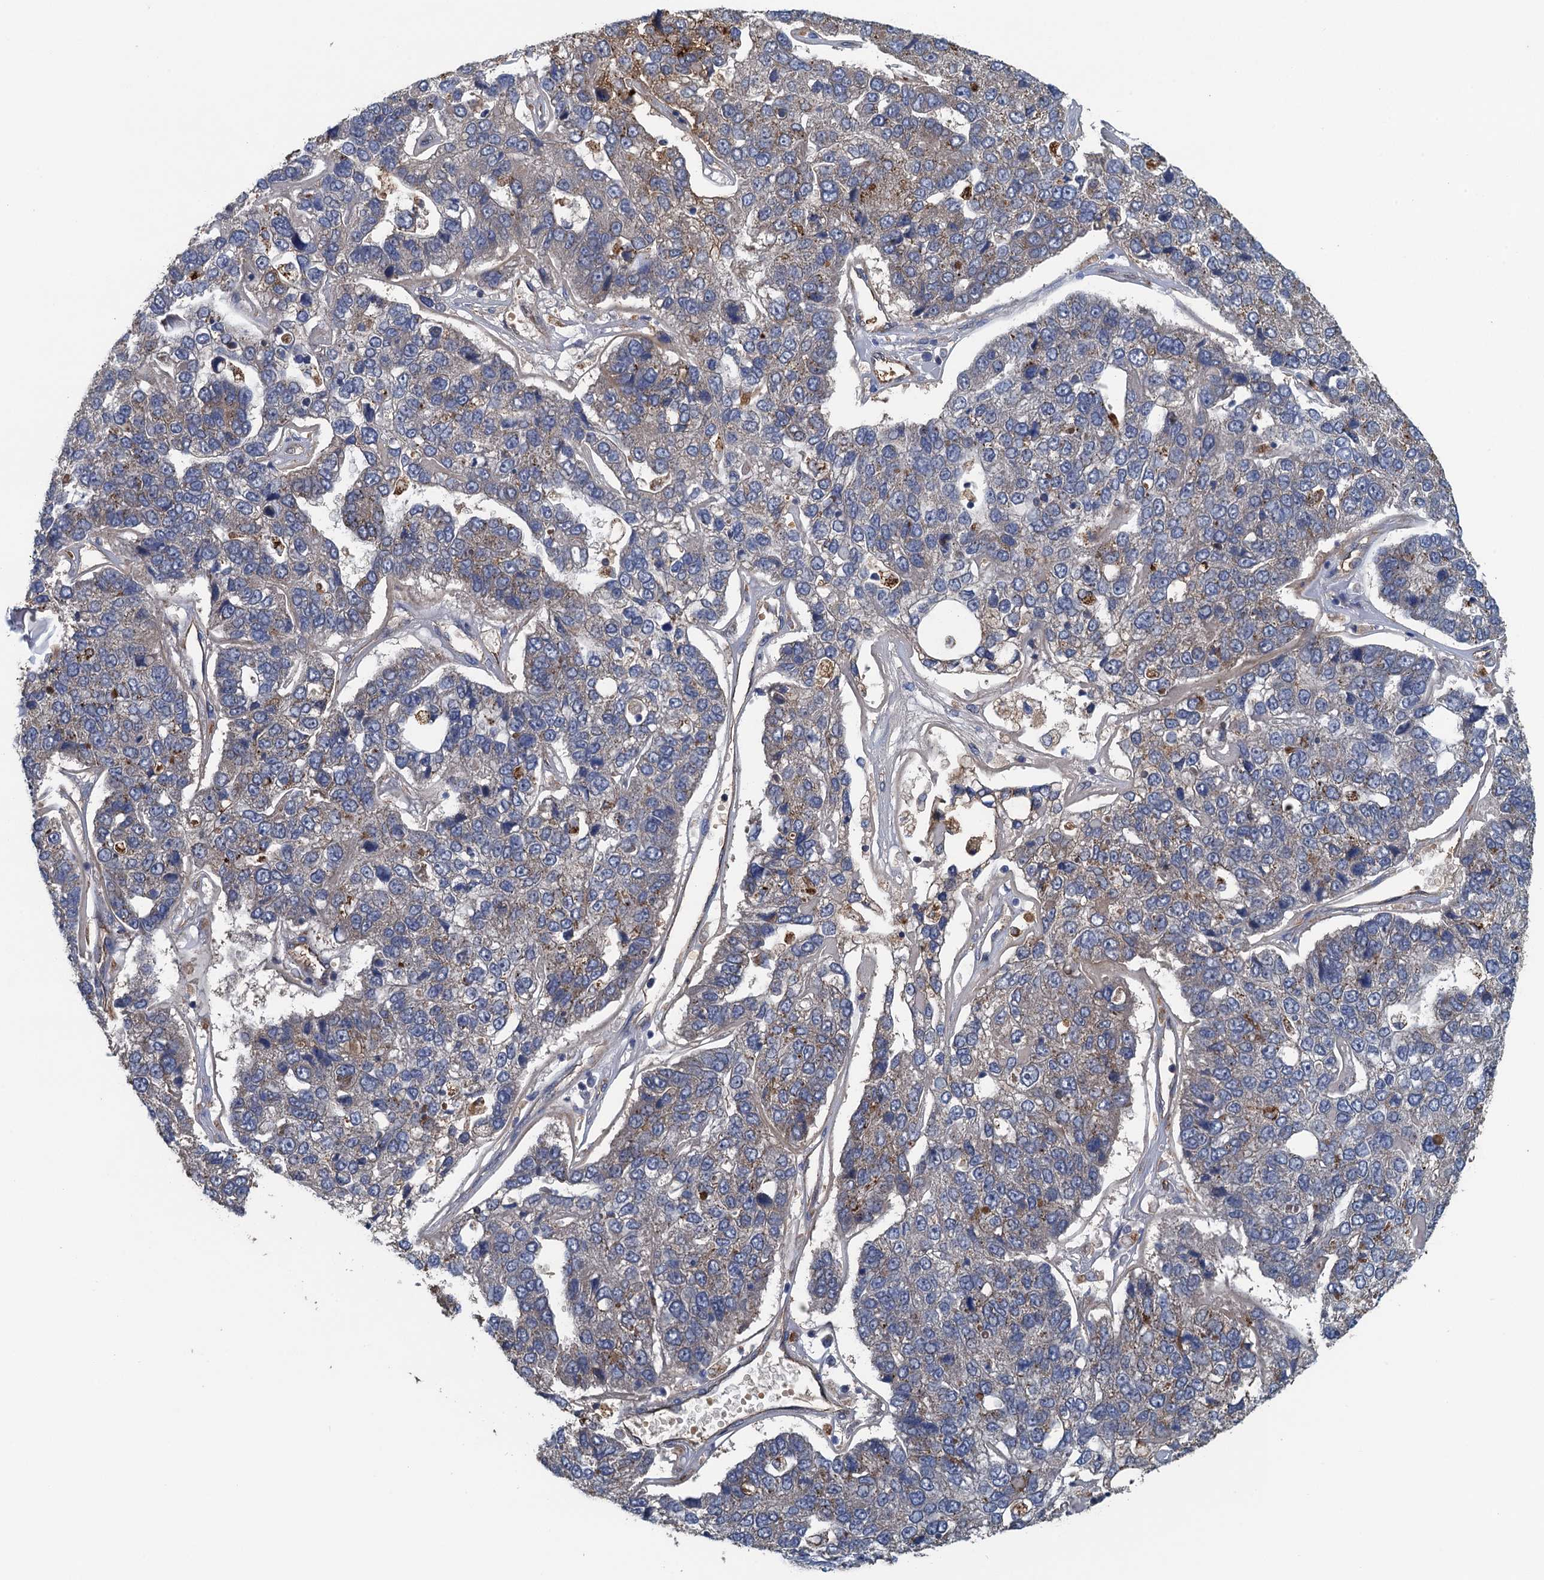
{"staining": {"intensity": "moderate", "quantity": "<25%", "location": "cytoplasmic/membranous"}, "tissue": "pancreatic cancer", "cell_type": "Tumor cells", "image_type": "cancer", "snomed": [{"axis": "morphology", "description": "Adenocarcinoma, NOS"}, {"axis": "topography", "description": "Pancreas"}], "caption": "Approximately <25% of tumor cells in pancreatic cancer display moderate cytoplasmic/membranous protein staining as visualized by brown immunohistochemical staining.", "gene": "KBTBD8", "patient": {"sex": "female", "age": 61}}